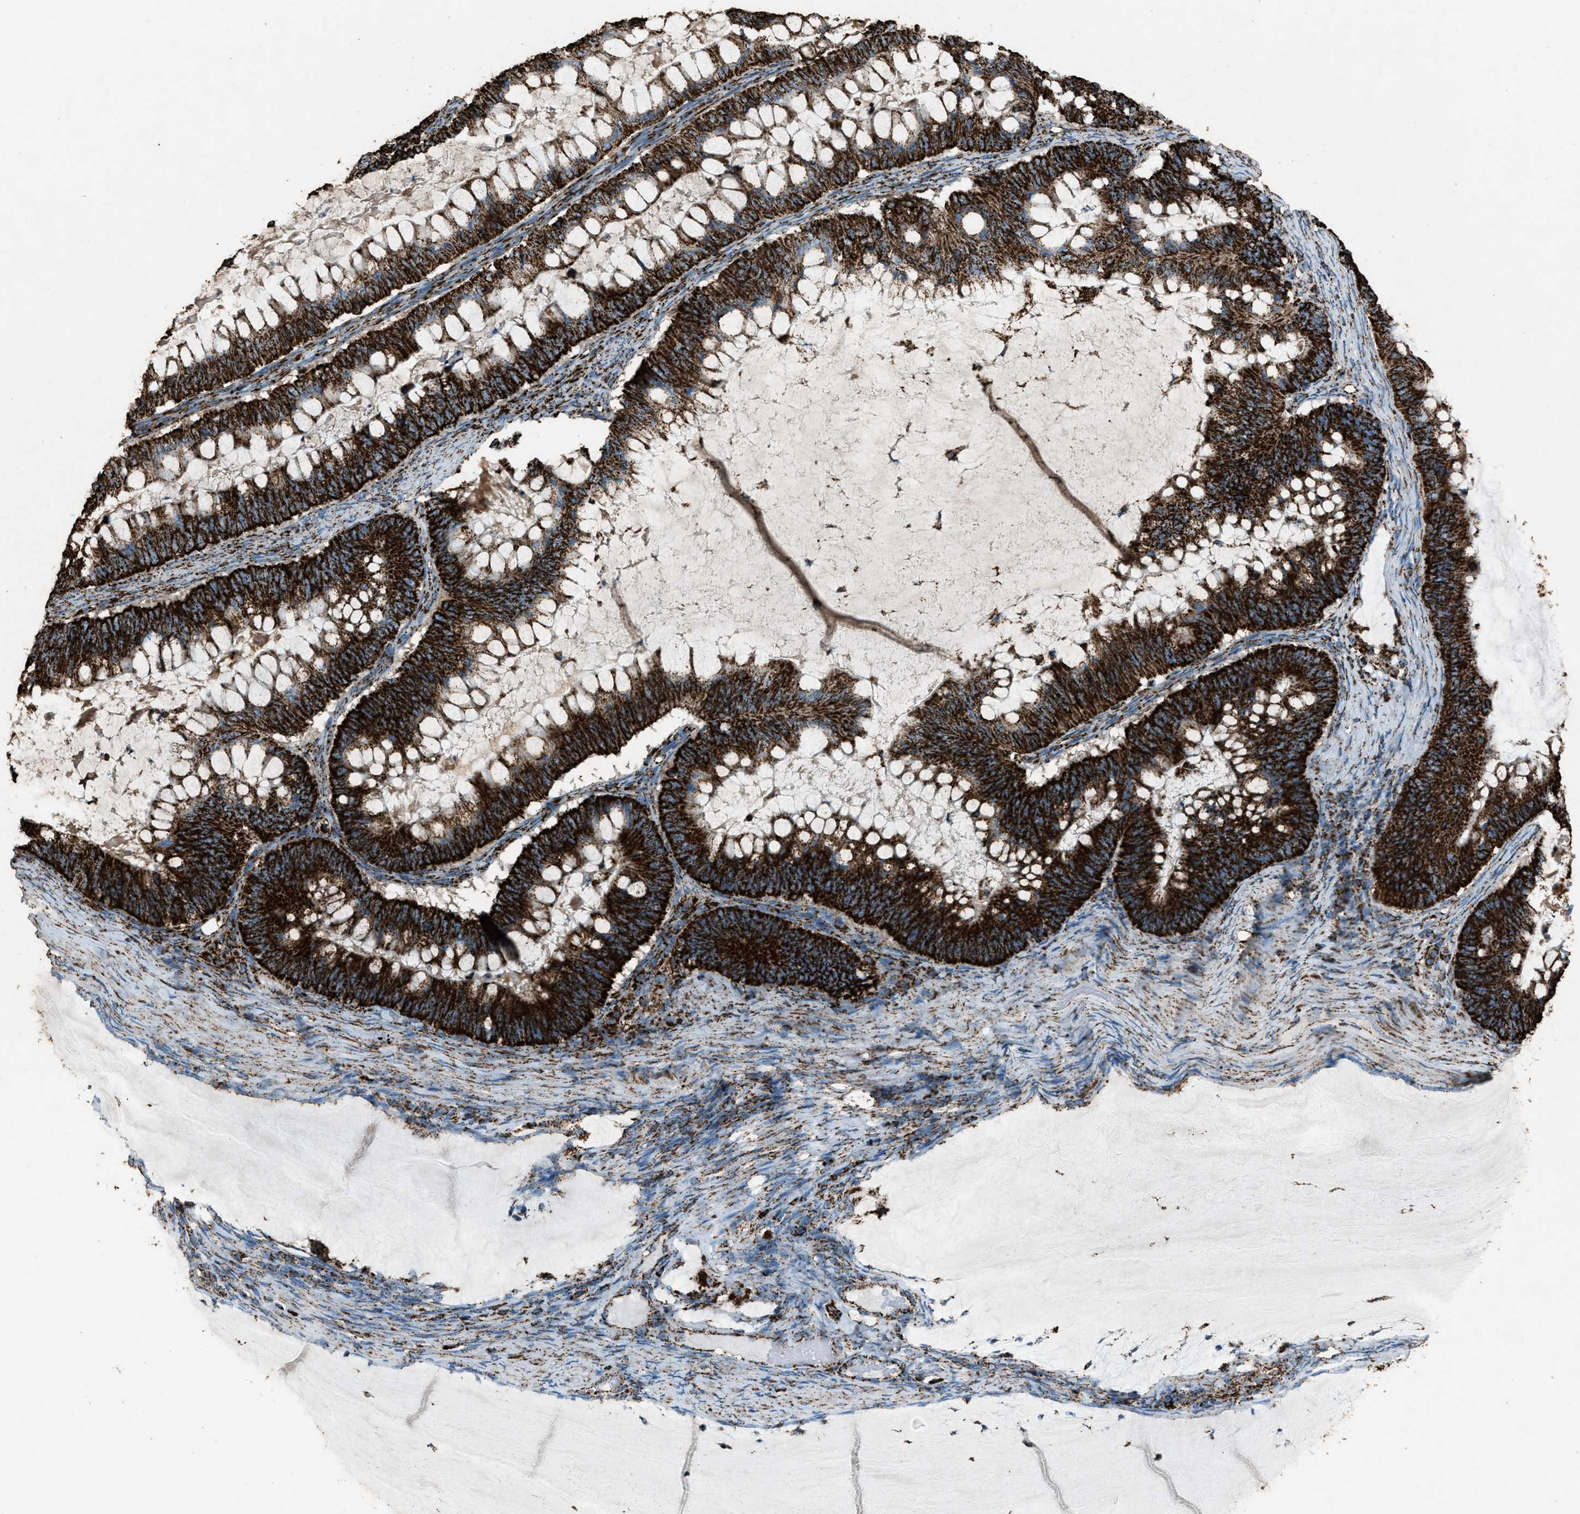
{"staining": {"intensity": "strong", "quantity": ">75%", "location": "cytoplasmic/membranous"}, "tissue": "ovarian cancer", "cell_type": "Tumor cells", "image_type": "cancer", "snomed": [{"axis": "morphology", "description": "Cystadenocarcinoma, mucinous, NOS"}, {"axis": "topography", "description": "Ovary"}], "caption": "Immunohistochemistry micrograph of ovarian cancer (mucinous cystadenocarcinoma) stained for a protein (brown), which shows high levels of strong cytoplasmic/membranous expression in about >75% of tumor cells.", "gene": "MDH2", "patient": {"sex": "female", "age": 61}}